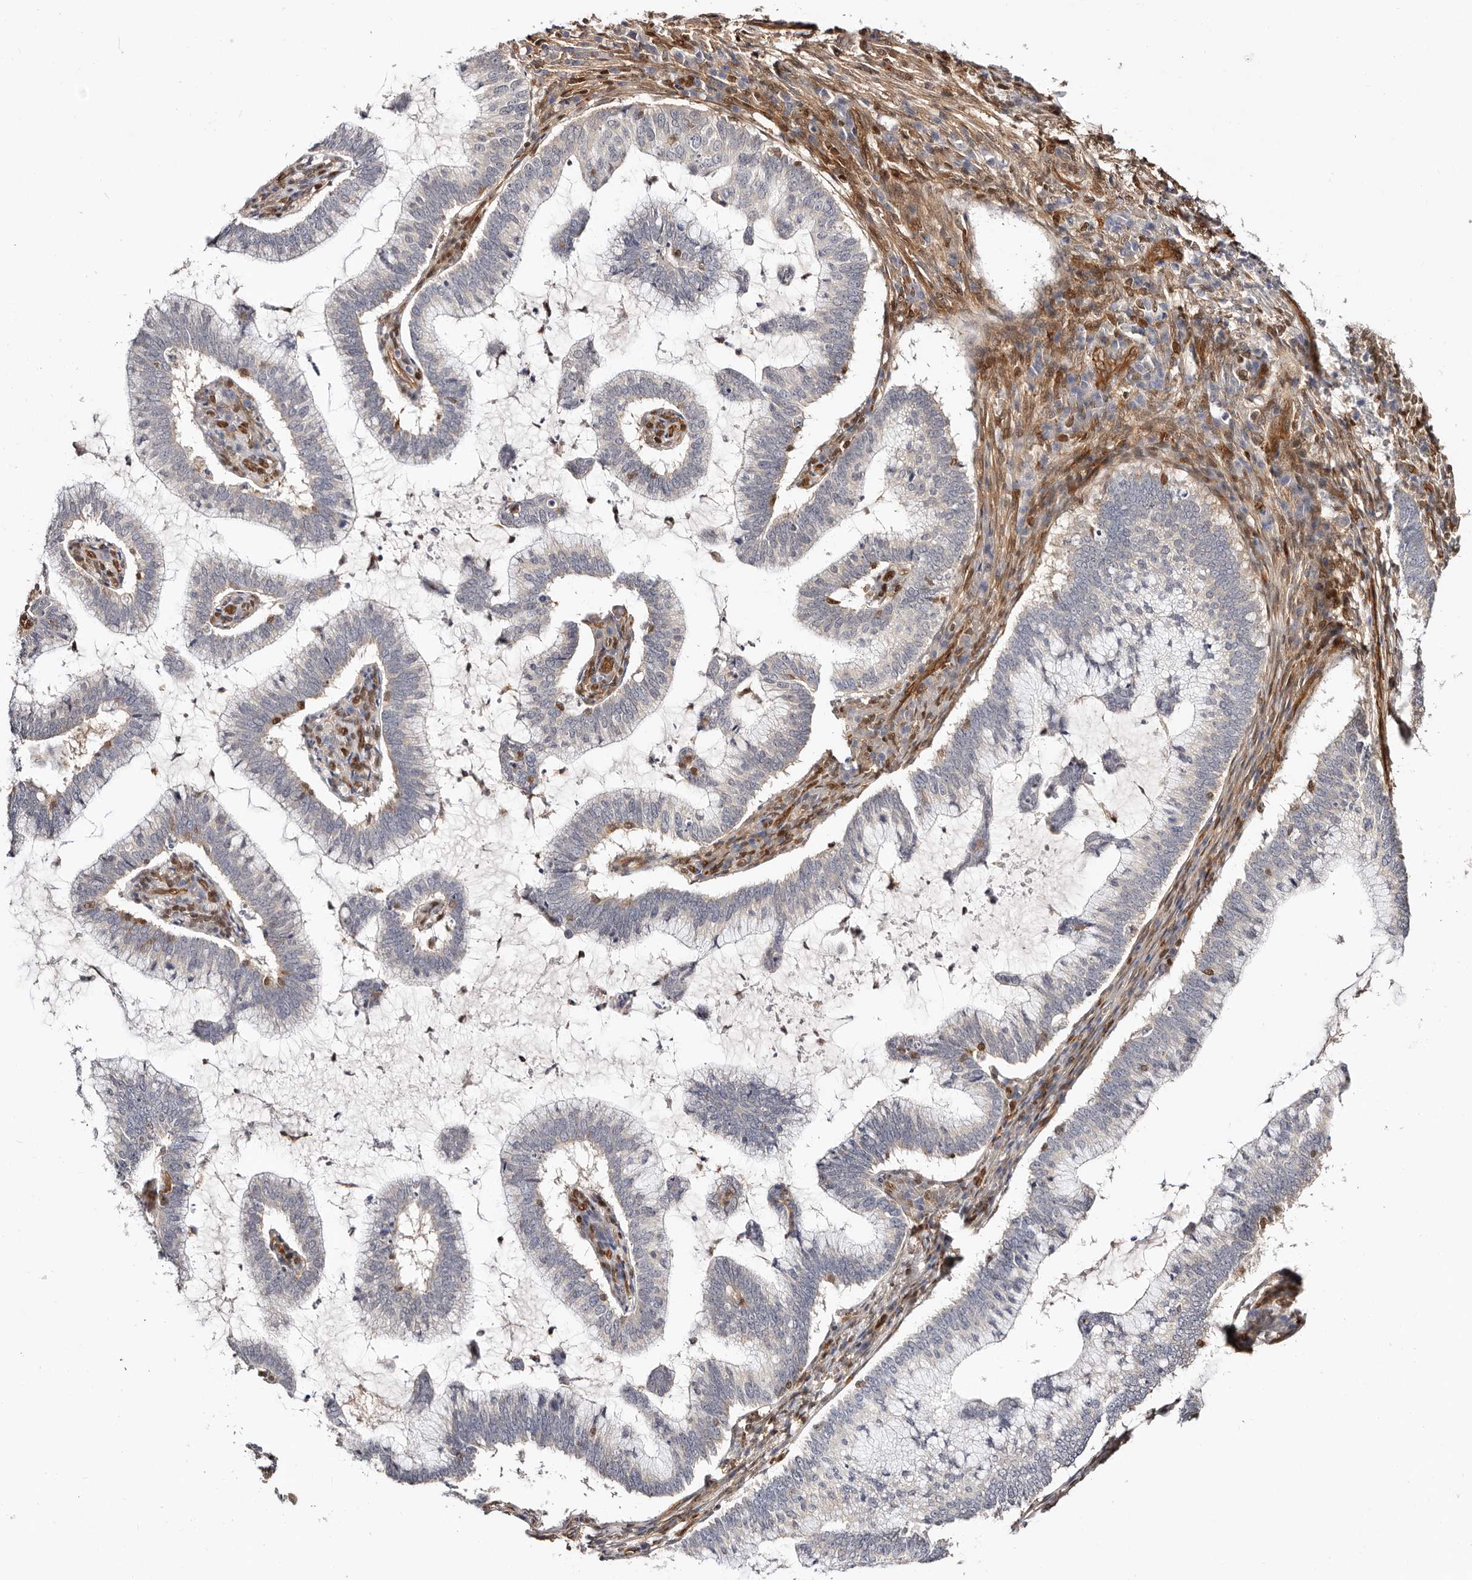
{"staining": {"intensity": "negative", "quantity": "none", "location": "none"}, "tissue": "cervical cancer", "cell_type": "Tumor cells", "image_type": "cancer", "snomed": [{"axis": "morphology", "description": "Adenocarcinoma, NOS"}, {"axis": "topography", "description": "Cervix"}], "caption": "Immunohistochemistry of human cervical adenocarcinoma exhibits no staining in tumor cells. (DAB IHC visualized using brightfield microscopy, high magnification).", "gene": "STAT5A", "patient": {"sex": "female", "age": 36}}